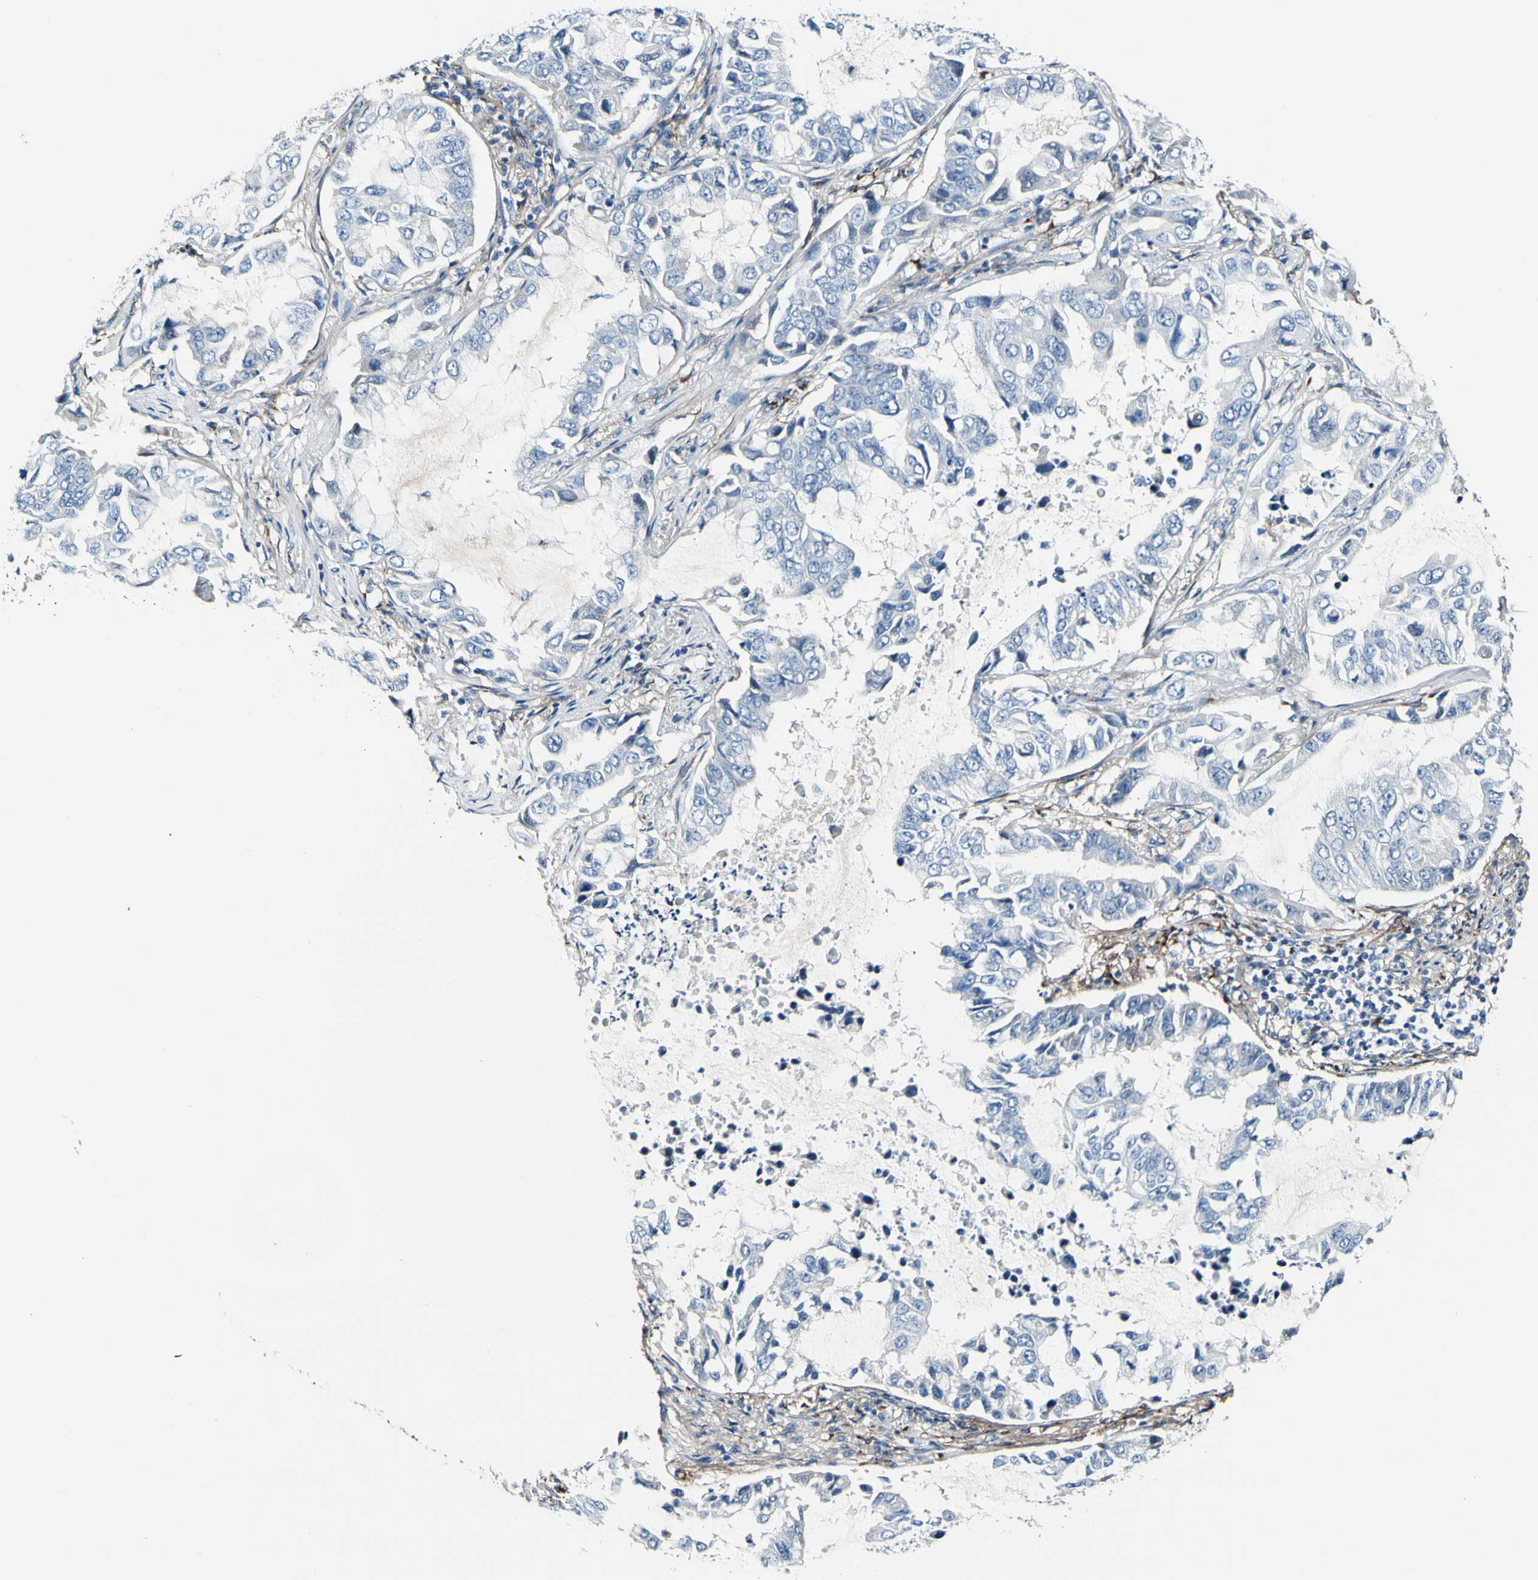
{"staining": {"intensity": "negative", "quantity": "none", "location": "none"}, "tissue": "lung cancer", "cell_type": "Tumor cells", "image_type": "cancer", "snomed": [{"axis": "morphology", "description": "Adenocarcinoma, NOS"}, {"axis": "topography", "description": "Lung"}], "caption": "Tumor cells show no significant expression in lung cancer.", "gene": "COL6A3", "patient": {"sex": "male", "age": 64}}